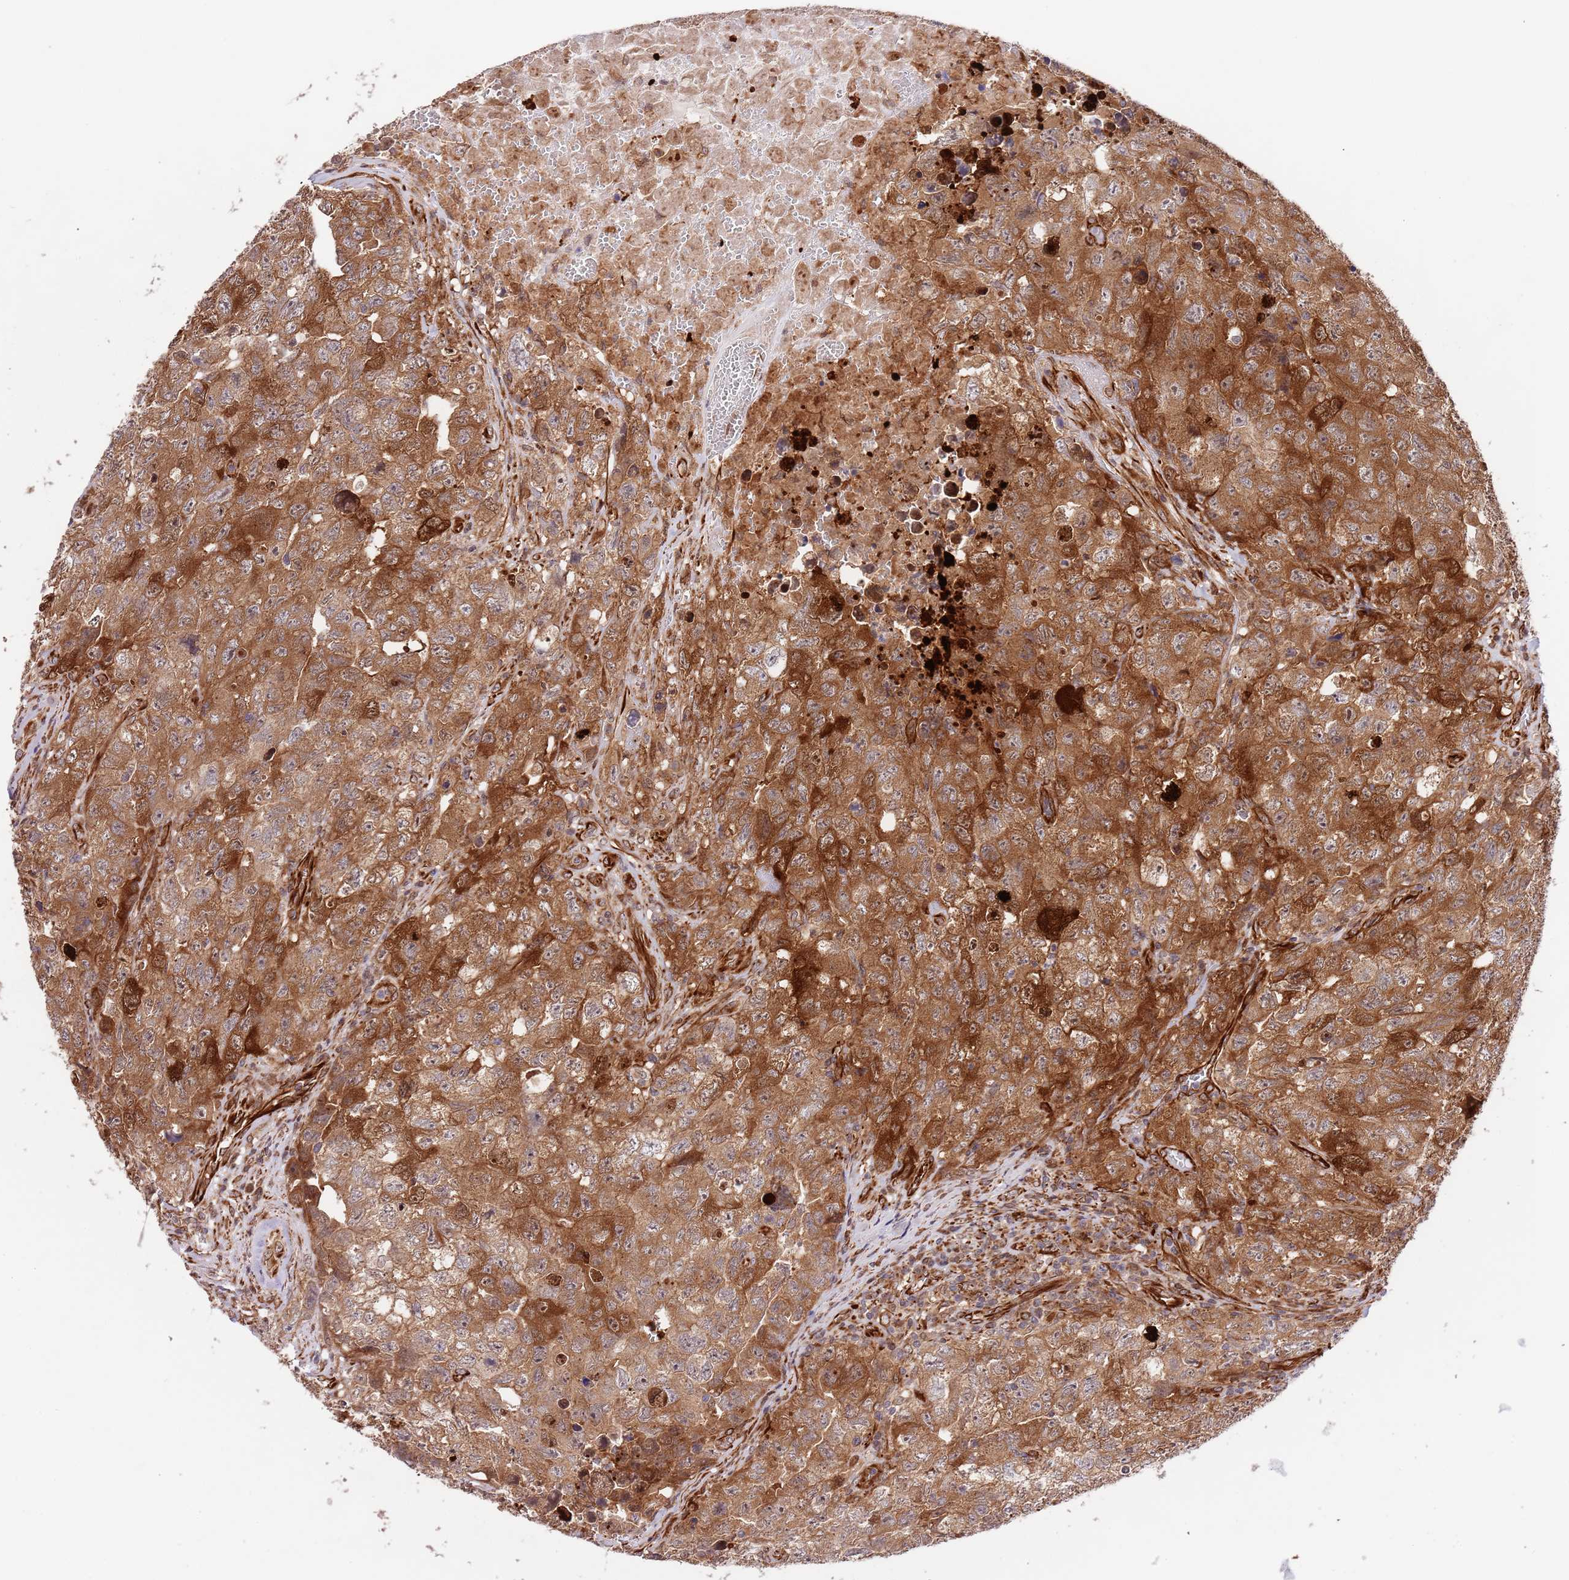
{"staining": {"intensity": "strong", "quantity": ">75%", "location": "cytoplasmic/membranous"}, "tissue": "testis cancer", "cell_type": "Tumor cells", "image_type": "cancer", "snomed": [{"axis": "morphology", "description": "Carcinoma, Embryonal, NOS"}, {"axis": "topography", "description": "Testis"}], "caption": "Human testis cancer (embryonal carcinoma) stained with a brown dye exhibits strong cytoplasmic/membranous positive expression in about >75% of tumor cells.", "gene": "NEK3", "patient": {"sex": "male", "age": 31}}